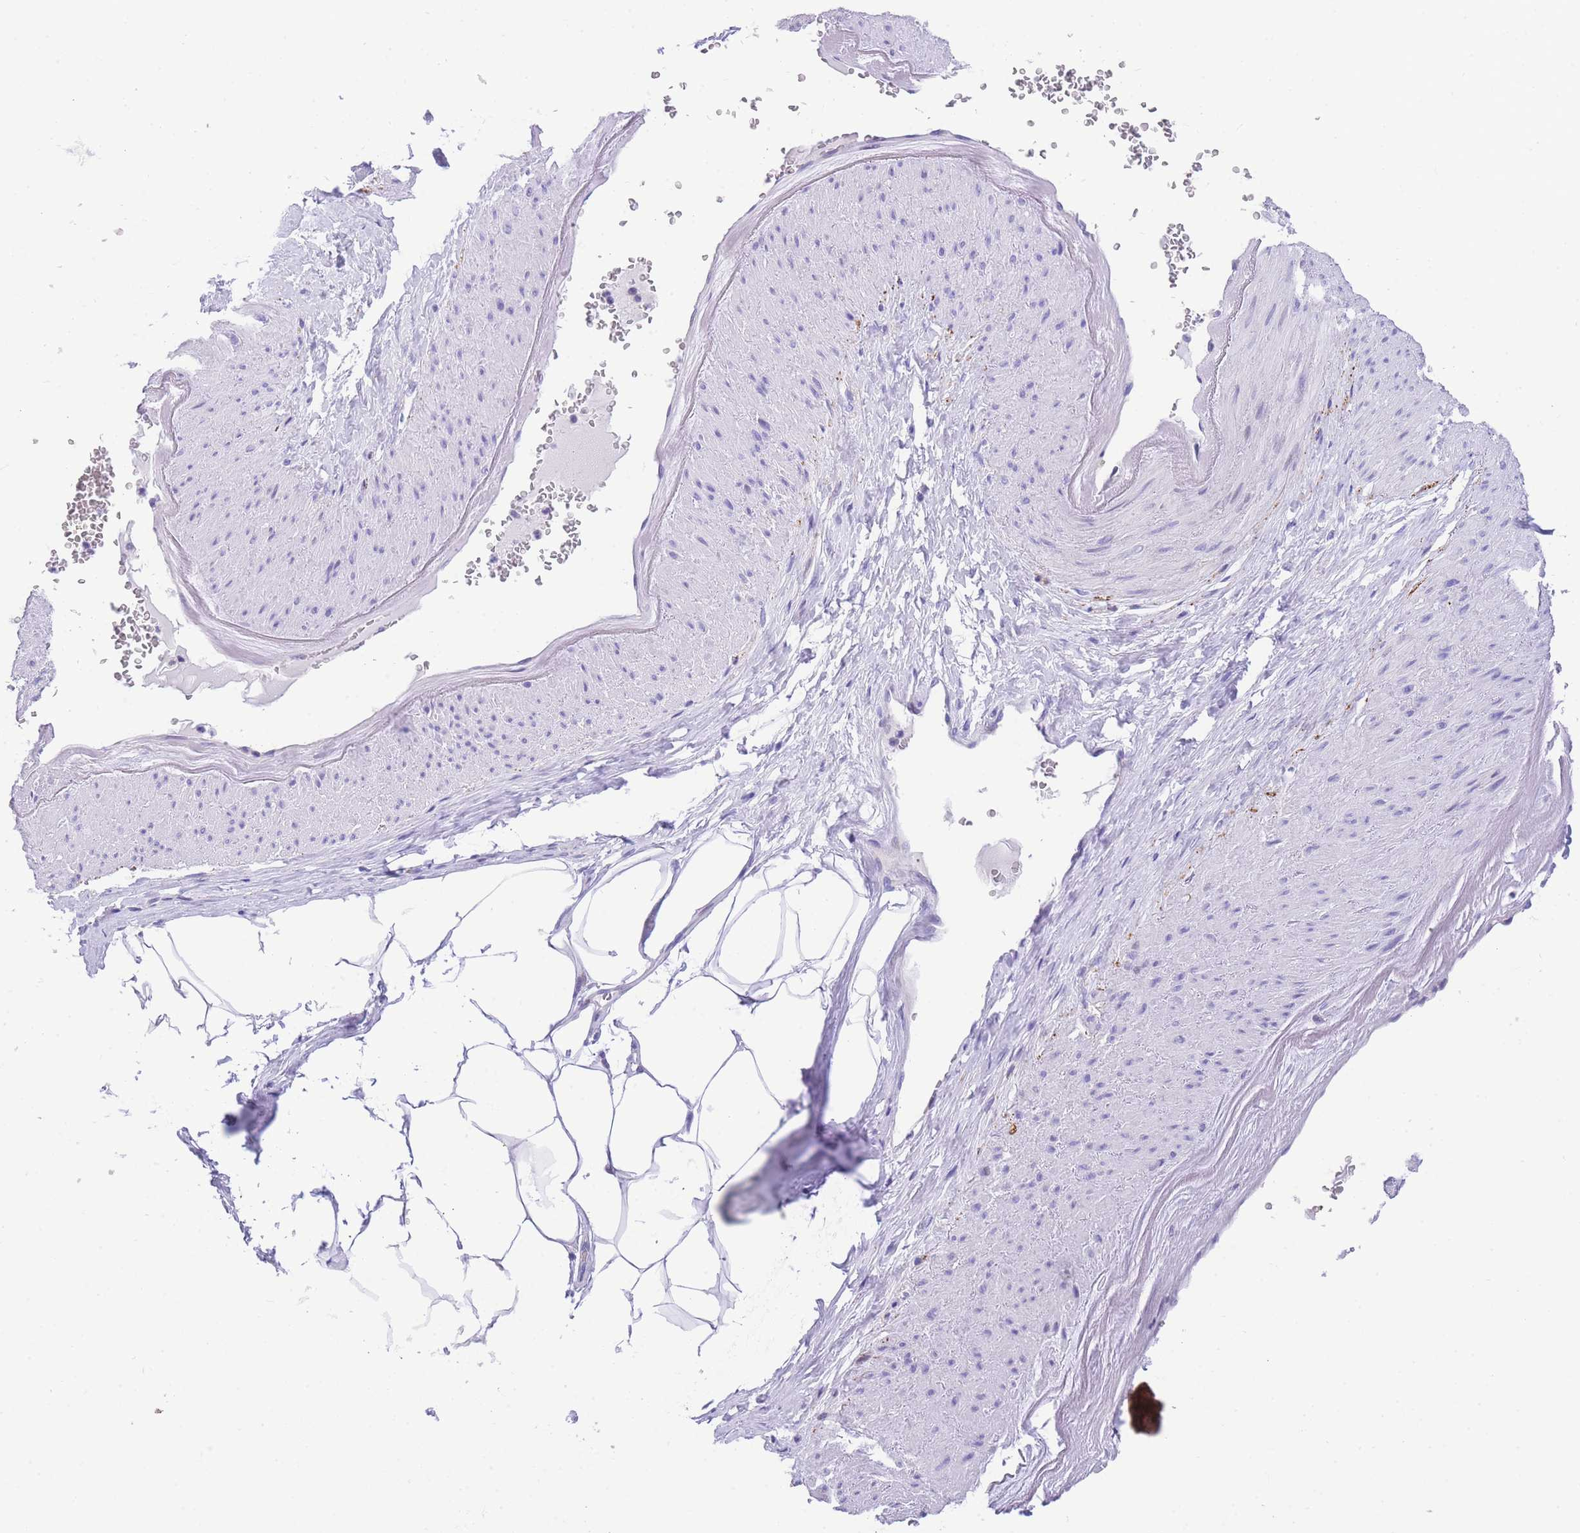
{"staining": {"intensity": "negative", "quantity": "none", "location": "none"}, "tissue": "adipose tissue", "cell_type": "Adipocytes", "image_type": "normal", "snomed": [{"axis": "morphology", "description": "Normal tissue, NOS"}, {"axis": "morphology", "description": "Adenocarcinoma, Low grade"}, {"axis": "topography", "description": "Prostate"}, {"axis": "topography", "description": "Peripheral nerve tissue"}], "caption": "Immunohistochemistry (IHC) photomicrograph of normal human adipose tissue stained for a protein (brown), which displays no expression in adipocytes.", "gene": "TIFAB", "patient": {"sex": "male", "age": 63}}